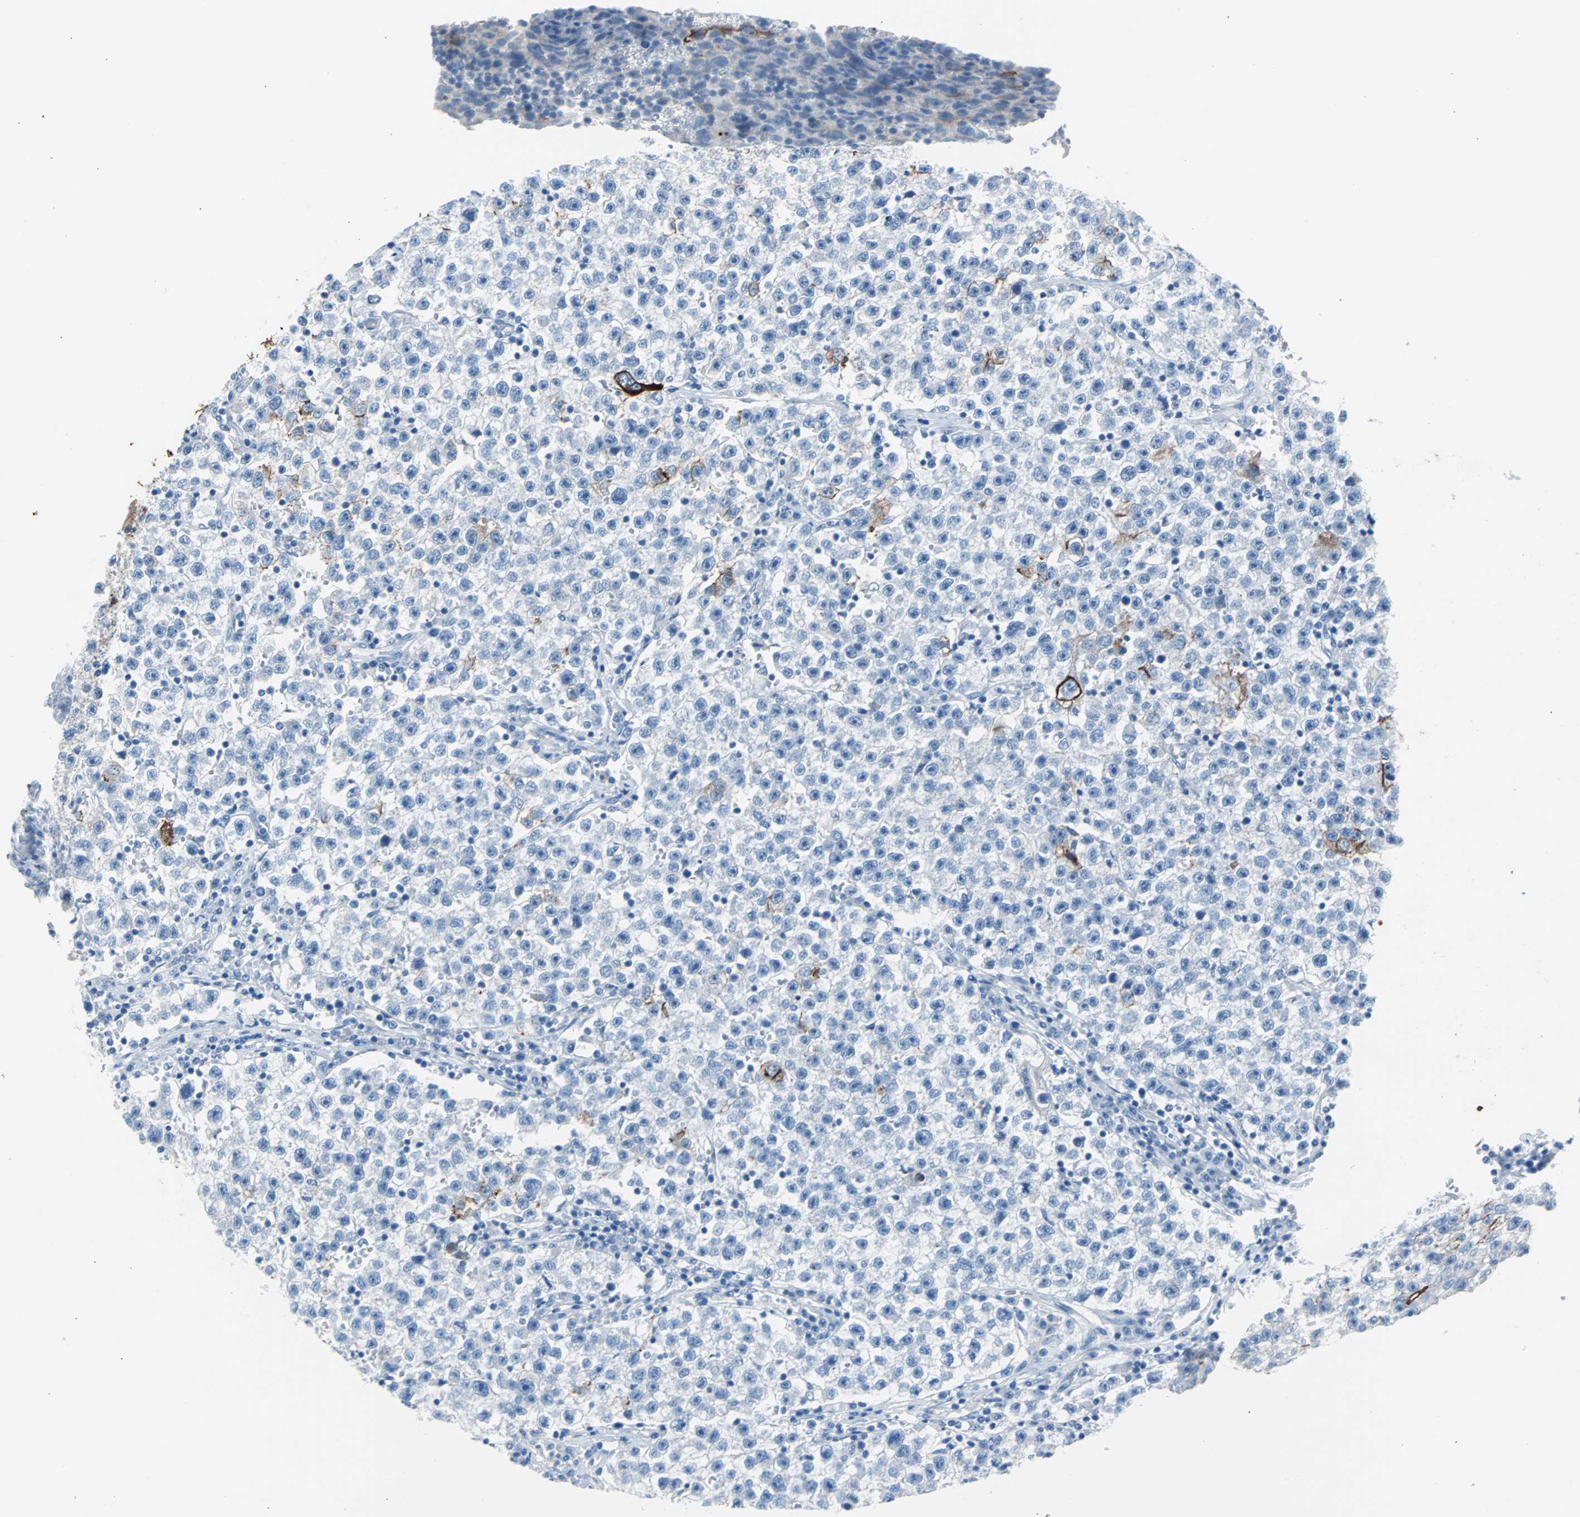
{"staining": {"intensity": "negative", "quantity": "none", "location": "none"}, "tissue": "testis cancer", "cell_type": "Tumor cells", "image_type": "cancer", "snomed": [{"axis": "morphology", "description": "Seminoma, NOS"}, {"axis": "topography", "description": "Testis"}], "caption": "Tumor cells show no significant protein positivity in testis cancer (seminoma).", "gene": "KRT7", "patient": {"sex": "male", "age": 22}}